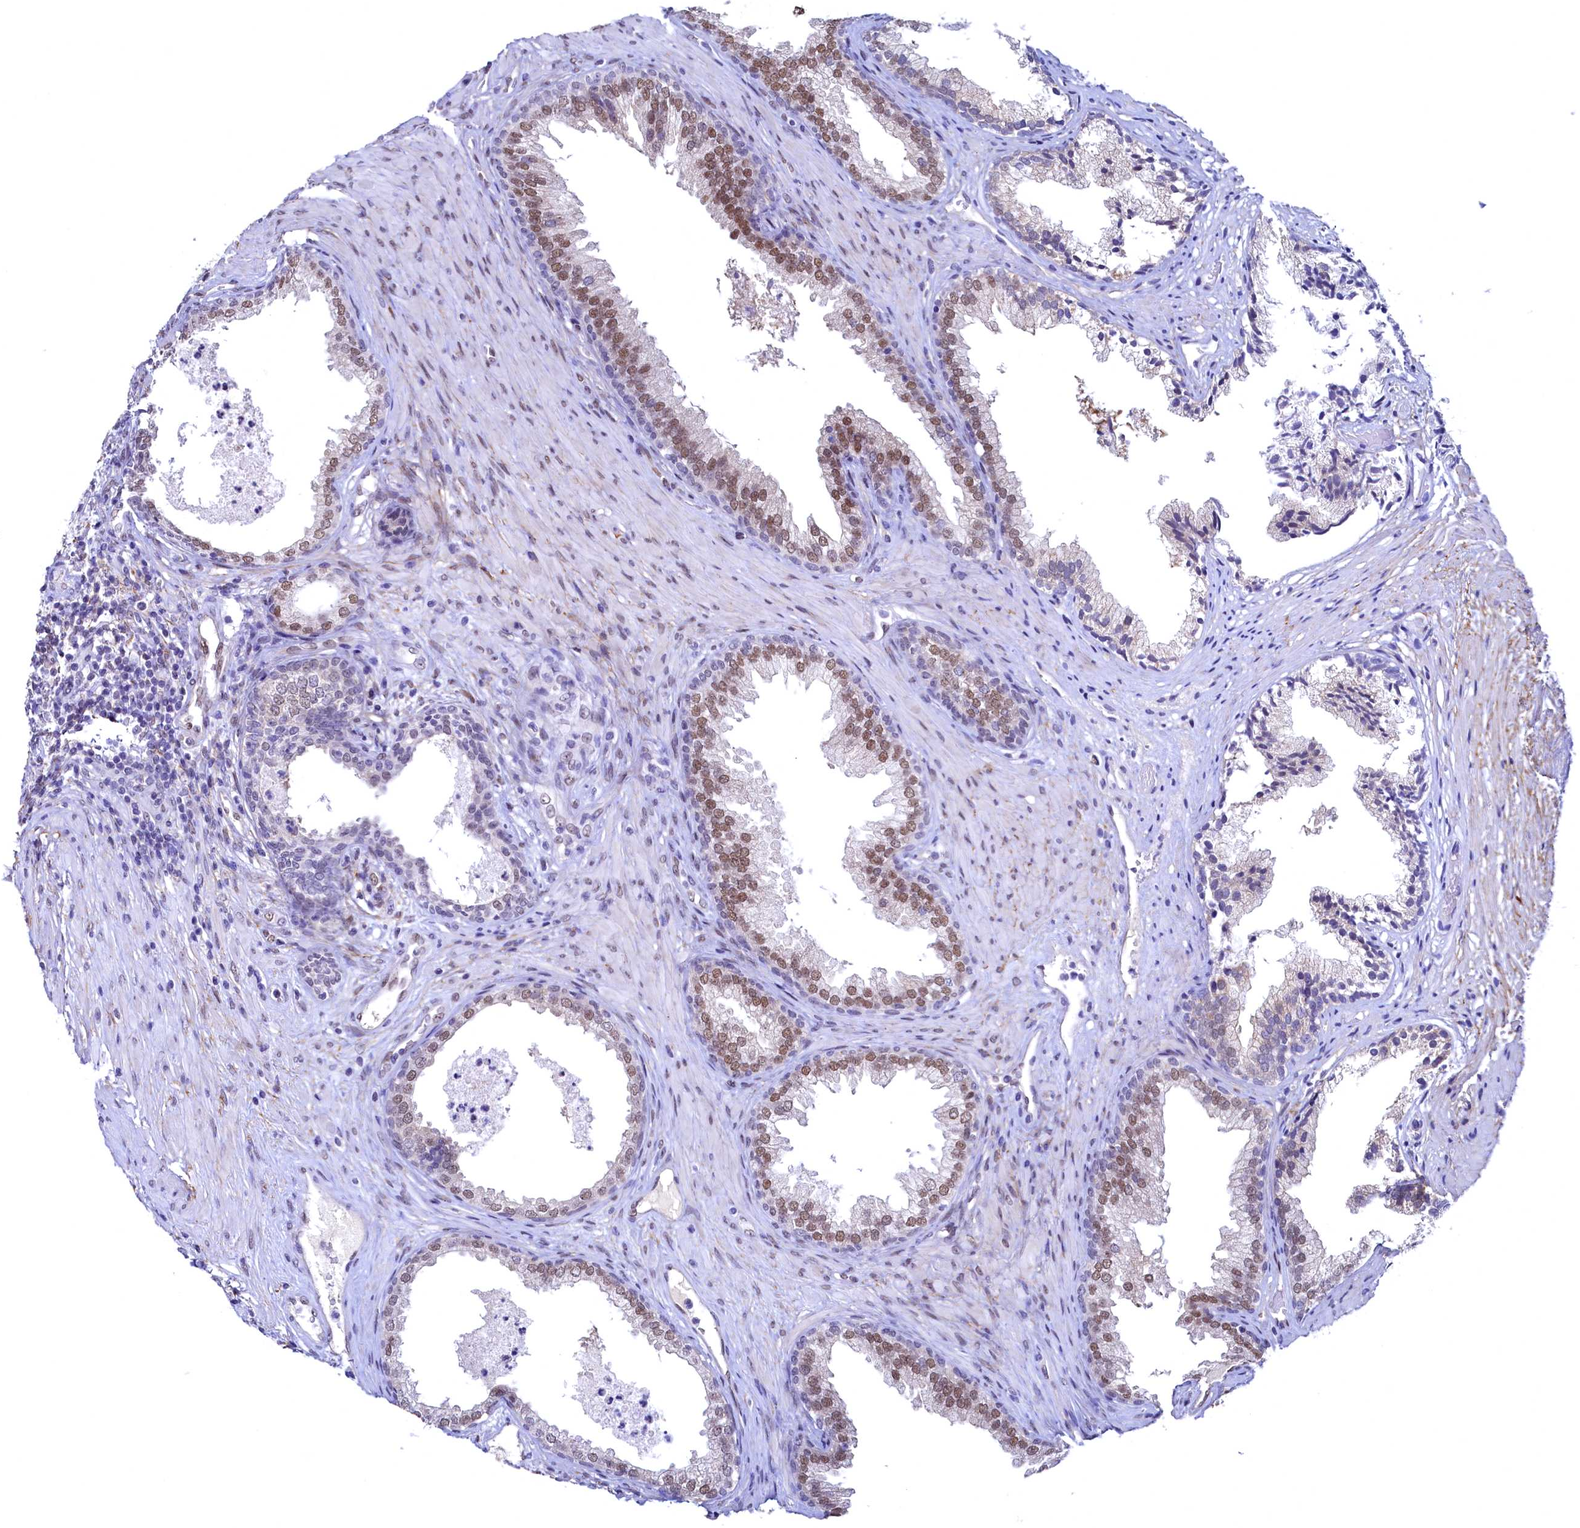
{"staining": {"intensity": "moderate", "quantity": "25%-75%", "location": "nuclear"}, "tissue": "prostate", "cell_type": "Glandular cells", "image_type": "normal", "snomed": [{"axis": "morphology", "description": "Normal tissue, NOS"}, {"axis": "topography", "description": "Prostate"}], "caption": "A photomicrograph of human prostate stained for a protein shows moderate nuclear brown staining in glandular cells. The staining was performed using DAB to visualize the protein expression in brown, while the nuclei were stained in blue with hematoxylin (Magnification: 20x).", "gene": "FLYWCH2", "patient": {"sex": "male", "age": 76}}